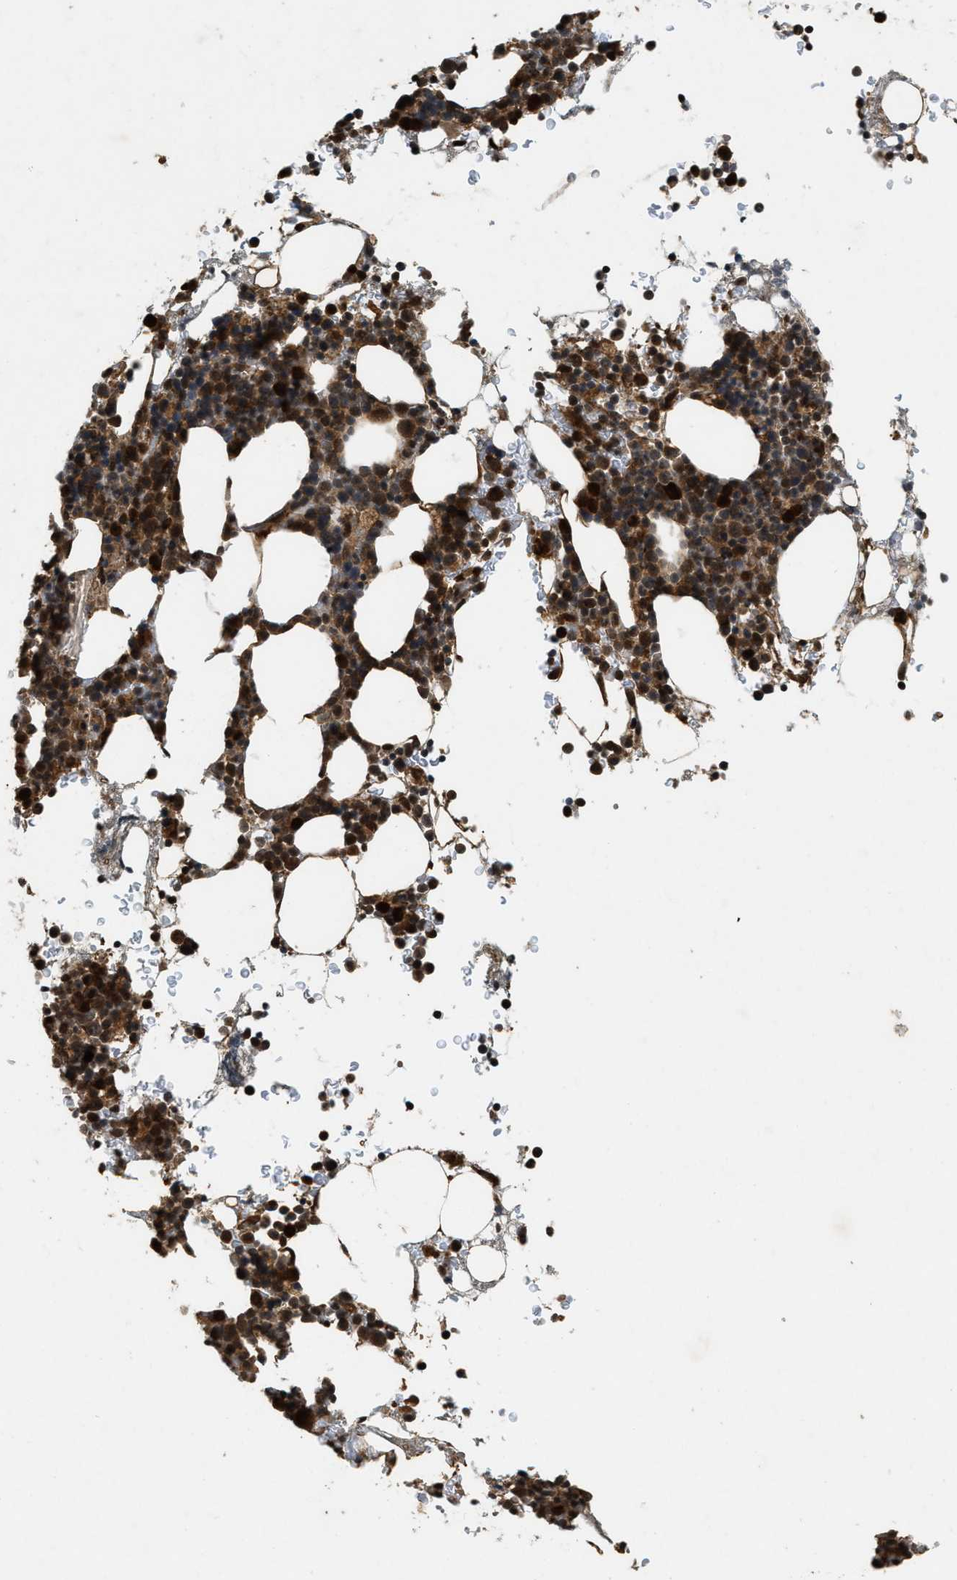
{"staining": {"intensity": "strong", "quantity": ">75%", "location": "cytoplasmic/membranous,nuclear"}, "tissue": "bone marrow", "cell_type": "Hematopoietic cells", "image_type": "normal", "snomed": [{"axis": "morphology", "description": "Normal tissue, NOS"}, {"axis": "morphology", "description": "Inflammation, NOS"}, {"axis": "topography", "description": "Bone marrow"}], "caption": "Brown immunohistochemical staining in normal bone marrow exhibits strong cytoplasmic/membranous,nuclear positivity in approximately >75% of hematopoietic cells. (Stains: DAB (3,3'-diaminobenzidine) in brown, nuclei in blue, Microscopy: brightfield microscopy at high magnification).", "gene": "EIF2AK3", "patient": {"sex": "female", "age": 84}}